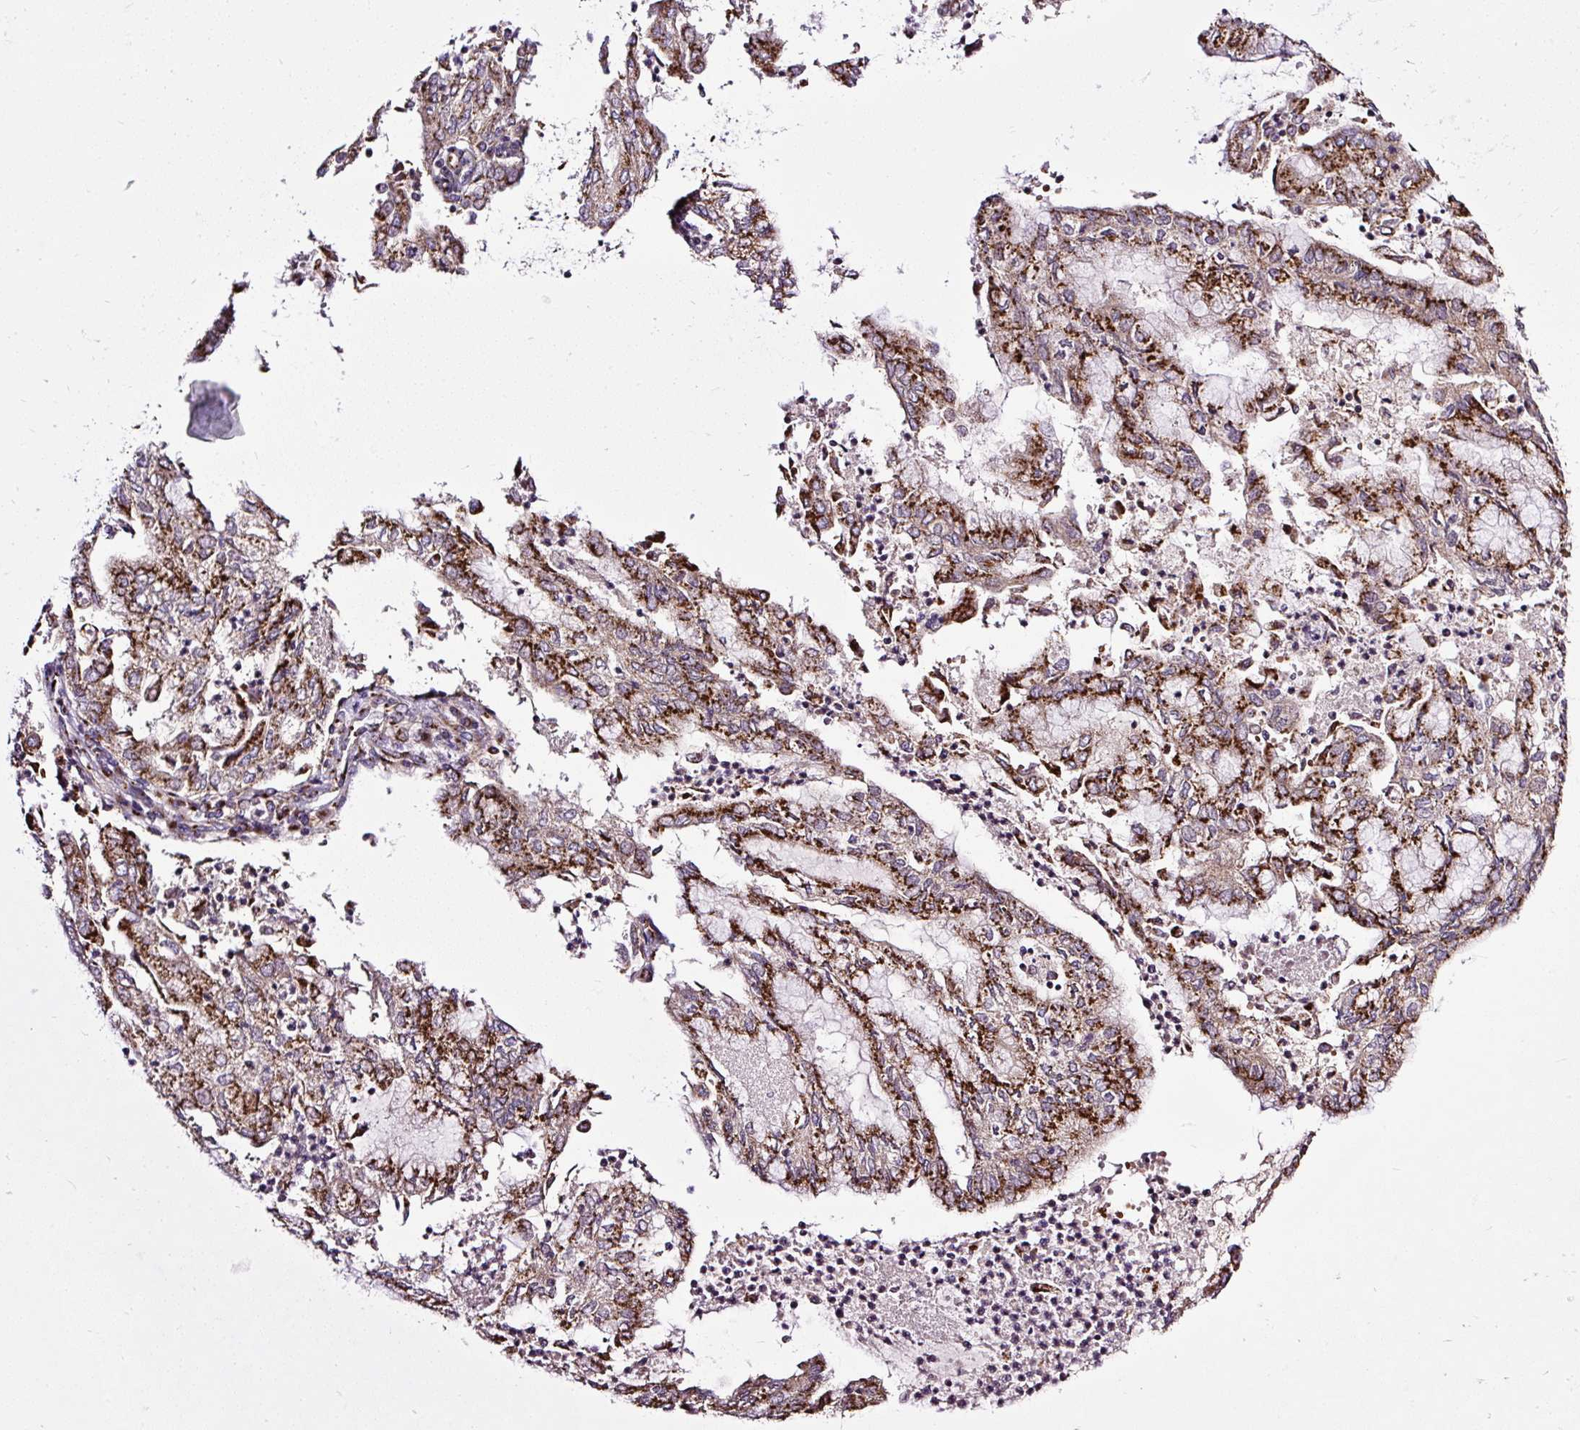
{"staining": {"intensity": "strong", "quantity": ">75%", "location": "cytoplasmic/membranous"}, "tissue": "endometrial cancer", "cell_type": "Tumor cells", "image_type": "cancer", "snomed": [{"axis": "morphology", "description": "Adenocarcinoma, NOS"}, {"axis": "topography", "description": "Endometrium"}], "caption": "Strong cytoplasmic/membranous protein positivity is appreciated in about >75% of tumor cells in endometrial adenocarcinoma. The protein of interest is shown in brown color, while the nuclei are stained blue.", "gene": "MSMP", "patient": {"sex": "female", "age": 75}}